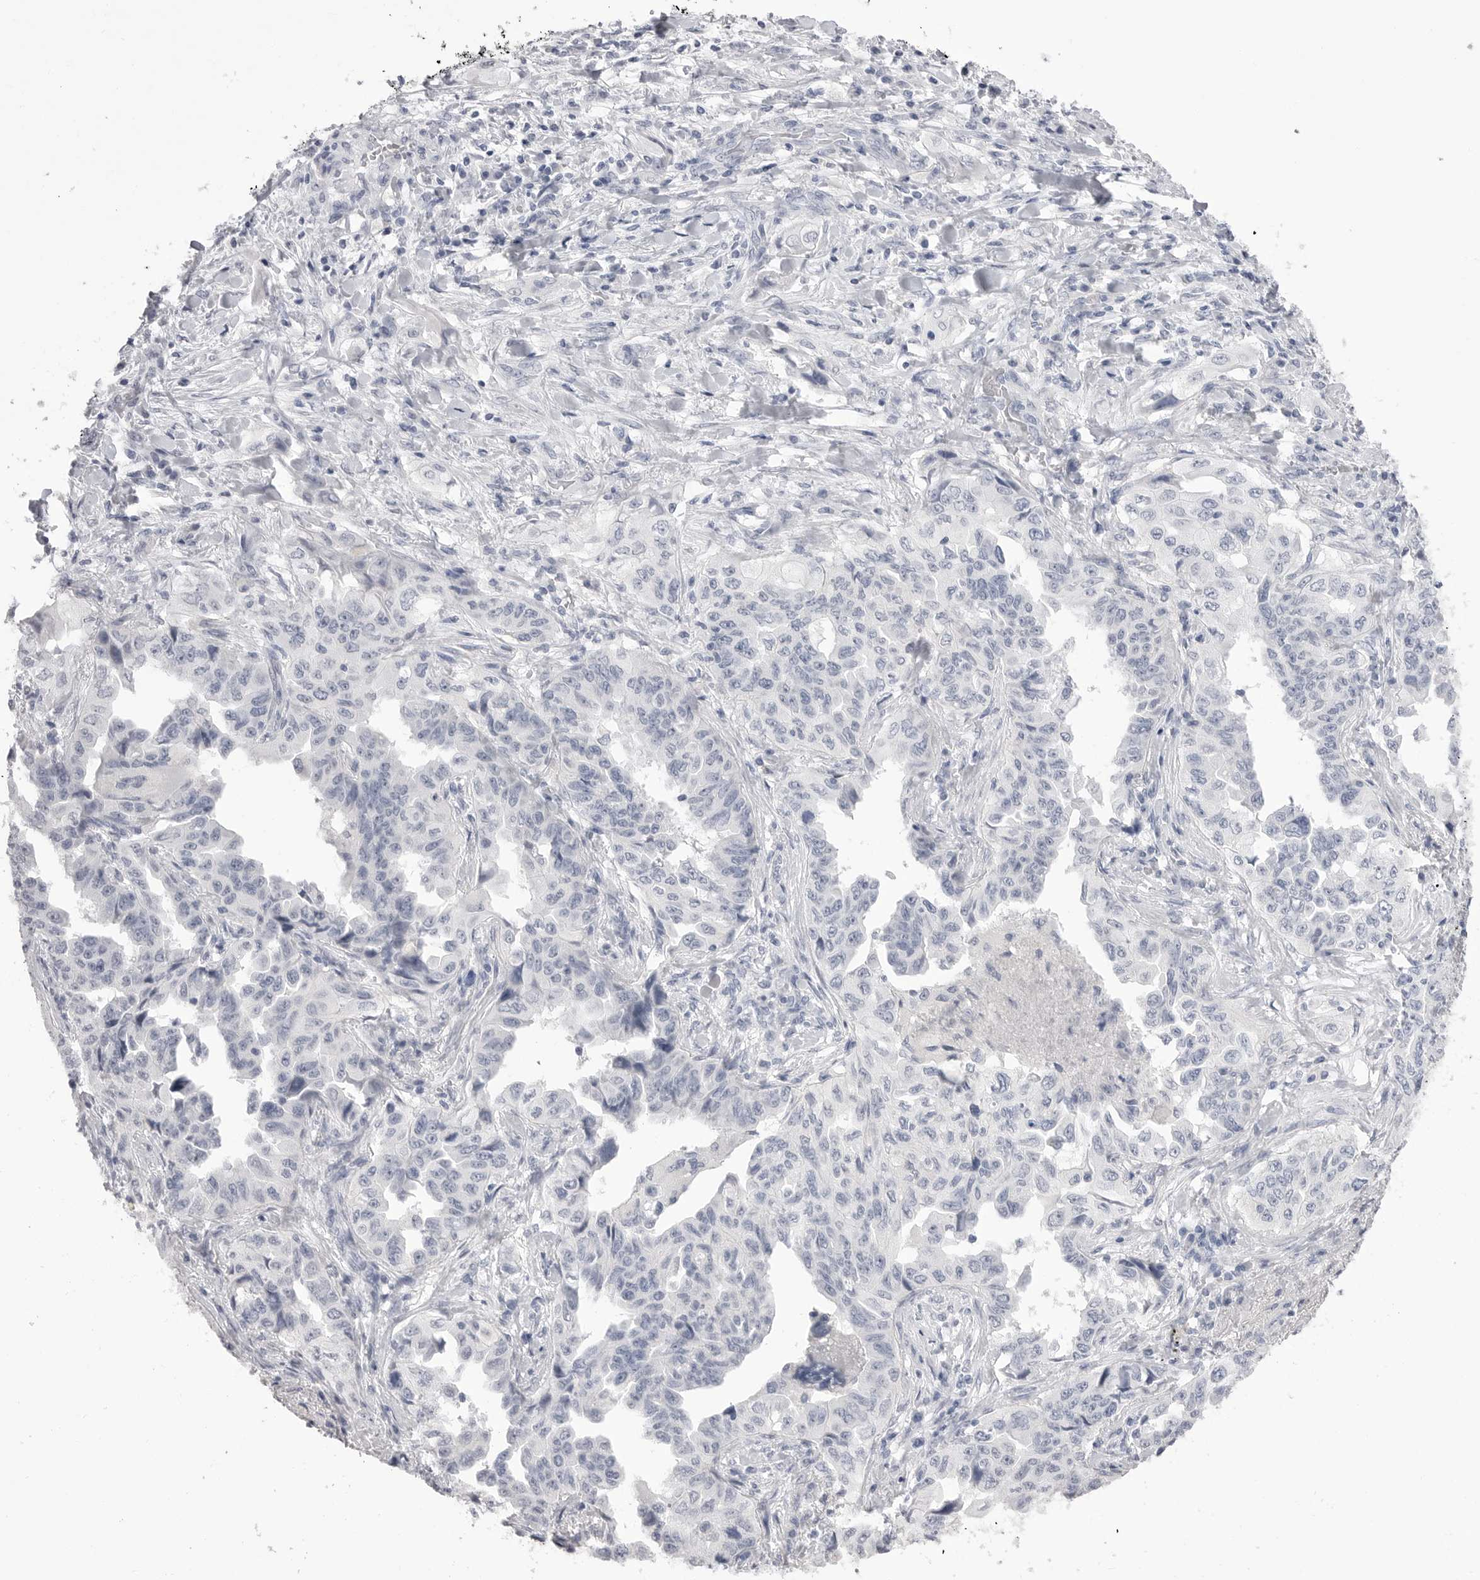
{"staining": {"intensity": "negative", "quantity": "none", "location": "none"}, "tissue": "lung cancer", "cell_type": "Tumor cells", "image_type": "cancer", "snomed": [{"axis": "morphology", "description": "Adenocarcinoma, NOS"}, {"axis": "topography", "description": "Lung"}], "caption": "IHC of adenocarcinoma (lung) demonstrates no staining in tumor cells. (Stains: DAB IHC with hematoxylin counter stain, Microscopy: brightfield microscopy at high magnification).", "gene": "CPB1", "patient": {"sex": "female", "age": 51}}